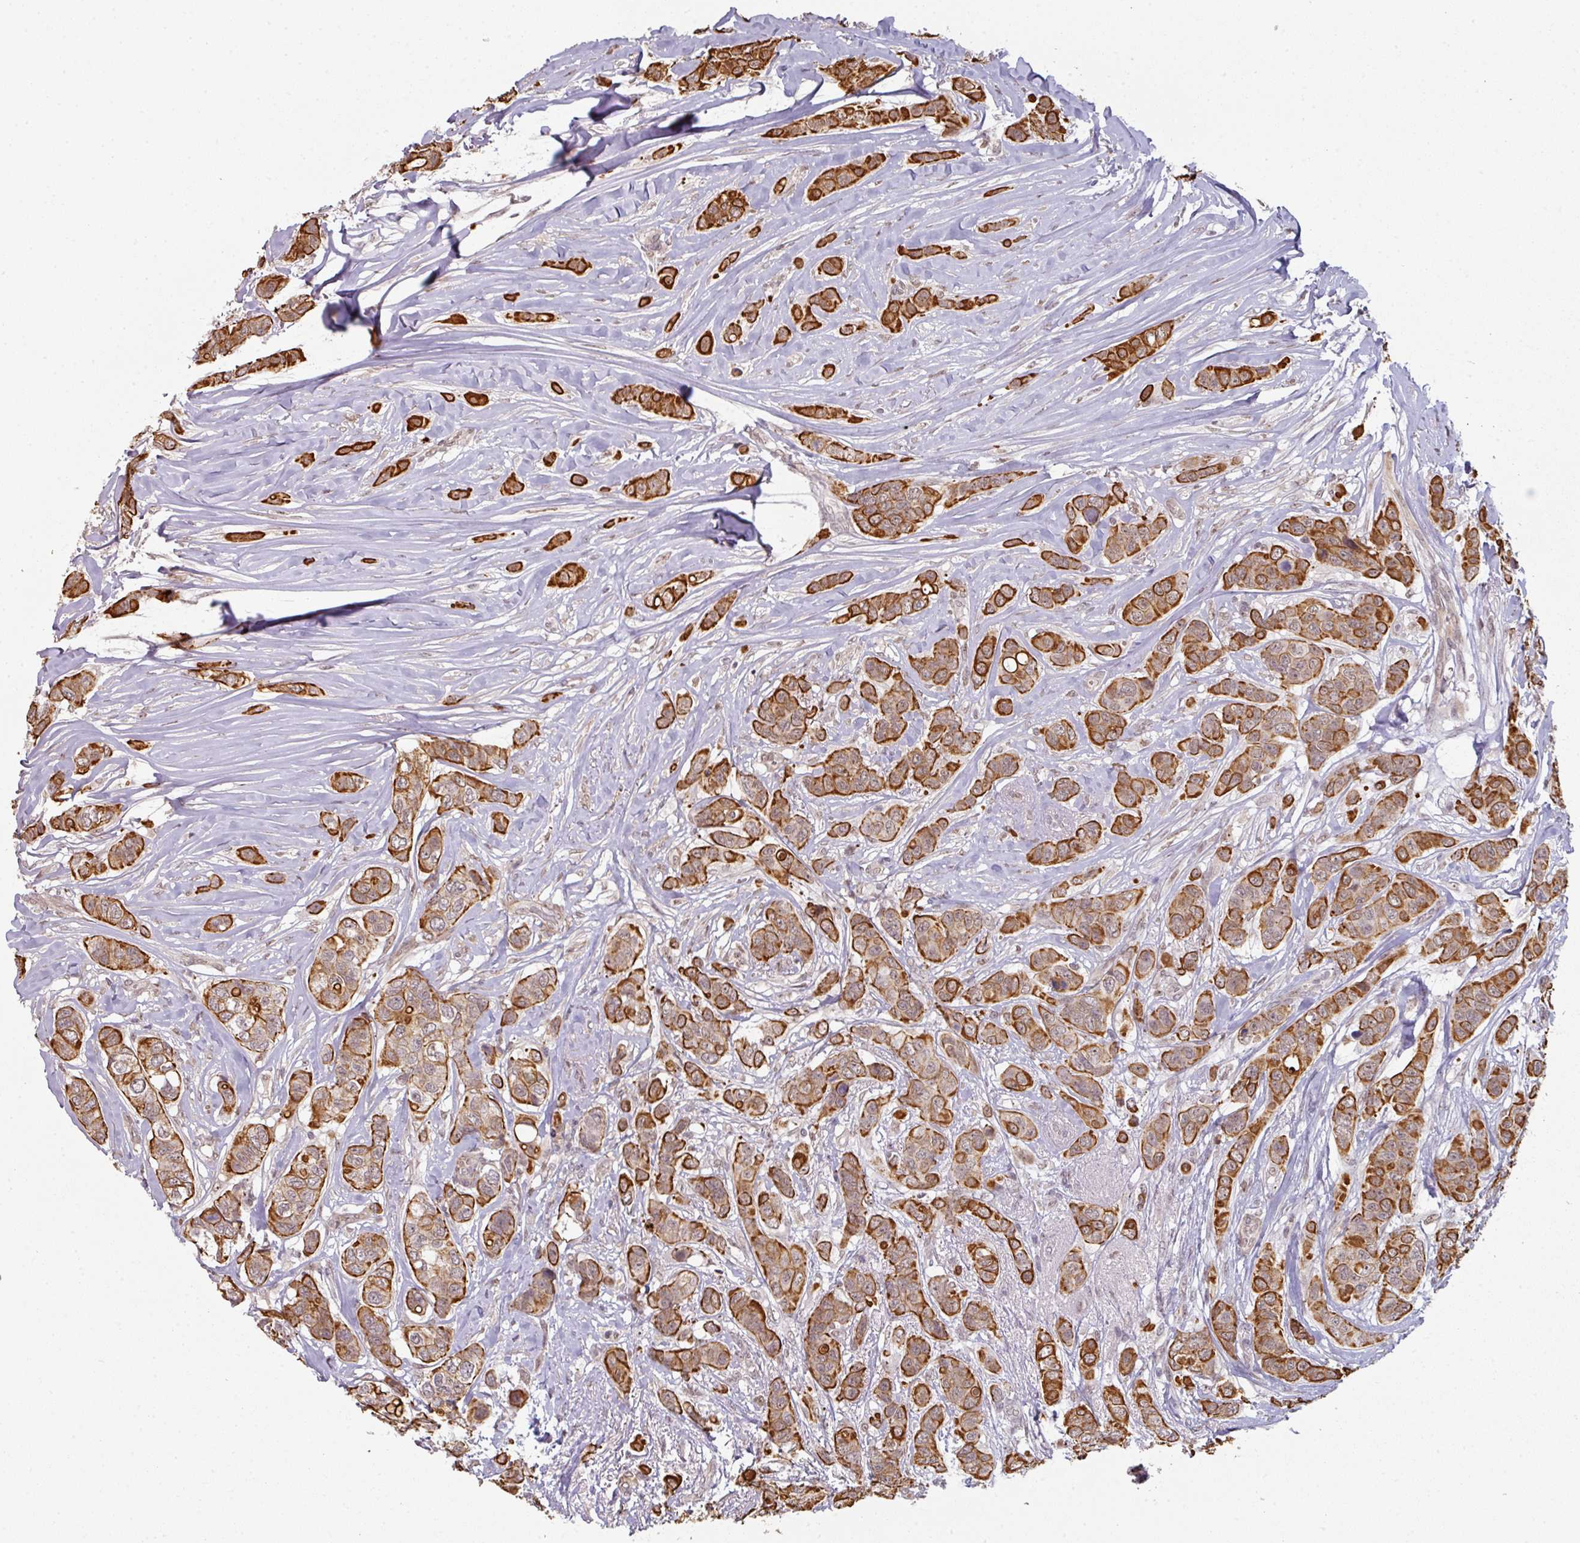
{"staining": {"intensity": "strong", "quantity": "25%-75%", "location": "cytoplasmic/membranous"}, "tissue": "breast cancer", "cell_type": "Tumor cells", "image_type": "cancer", "snomed": [{"axis": "morphology", "description": "Lobular carcinoma"}, {"axis": "topography", "description": "Breast"}], "caption": "An immunohistochemistry micrograph of tumor tissue is shown. Protein staining in brown labels strong cytoplasmic/membranous positivity in breast cancer (lobular carcinoma) within tumor cells.", "gene": "GTF2H3", "patient": {"sex": "female", "age": 51}}